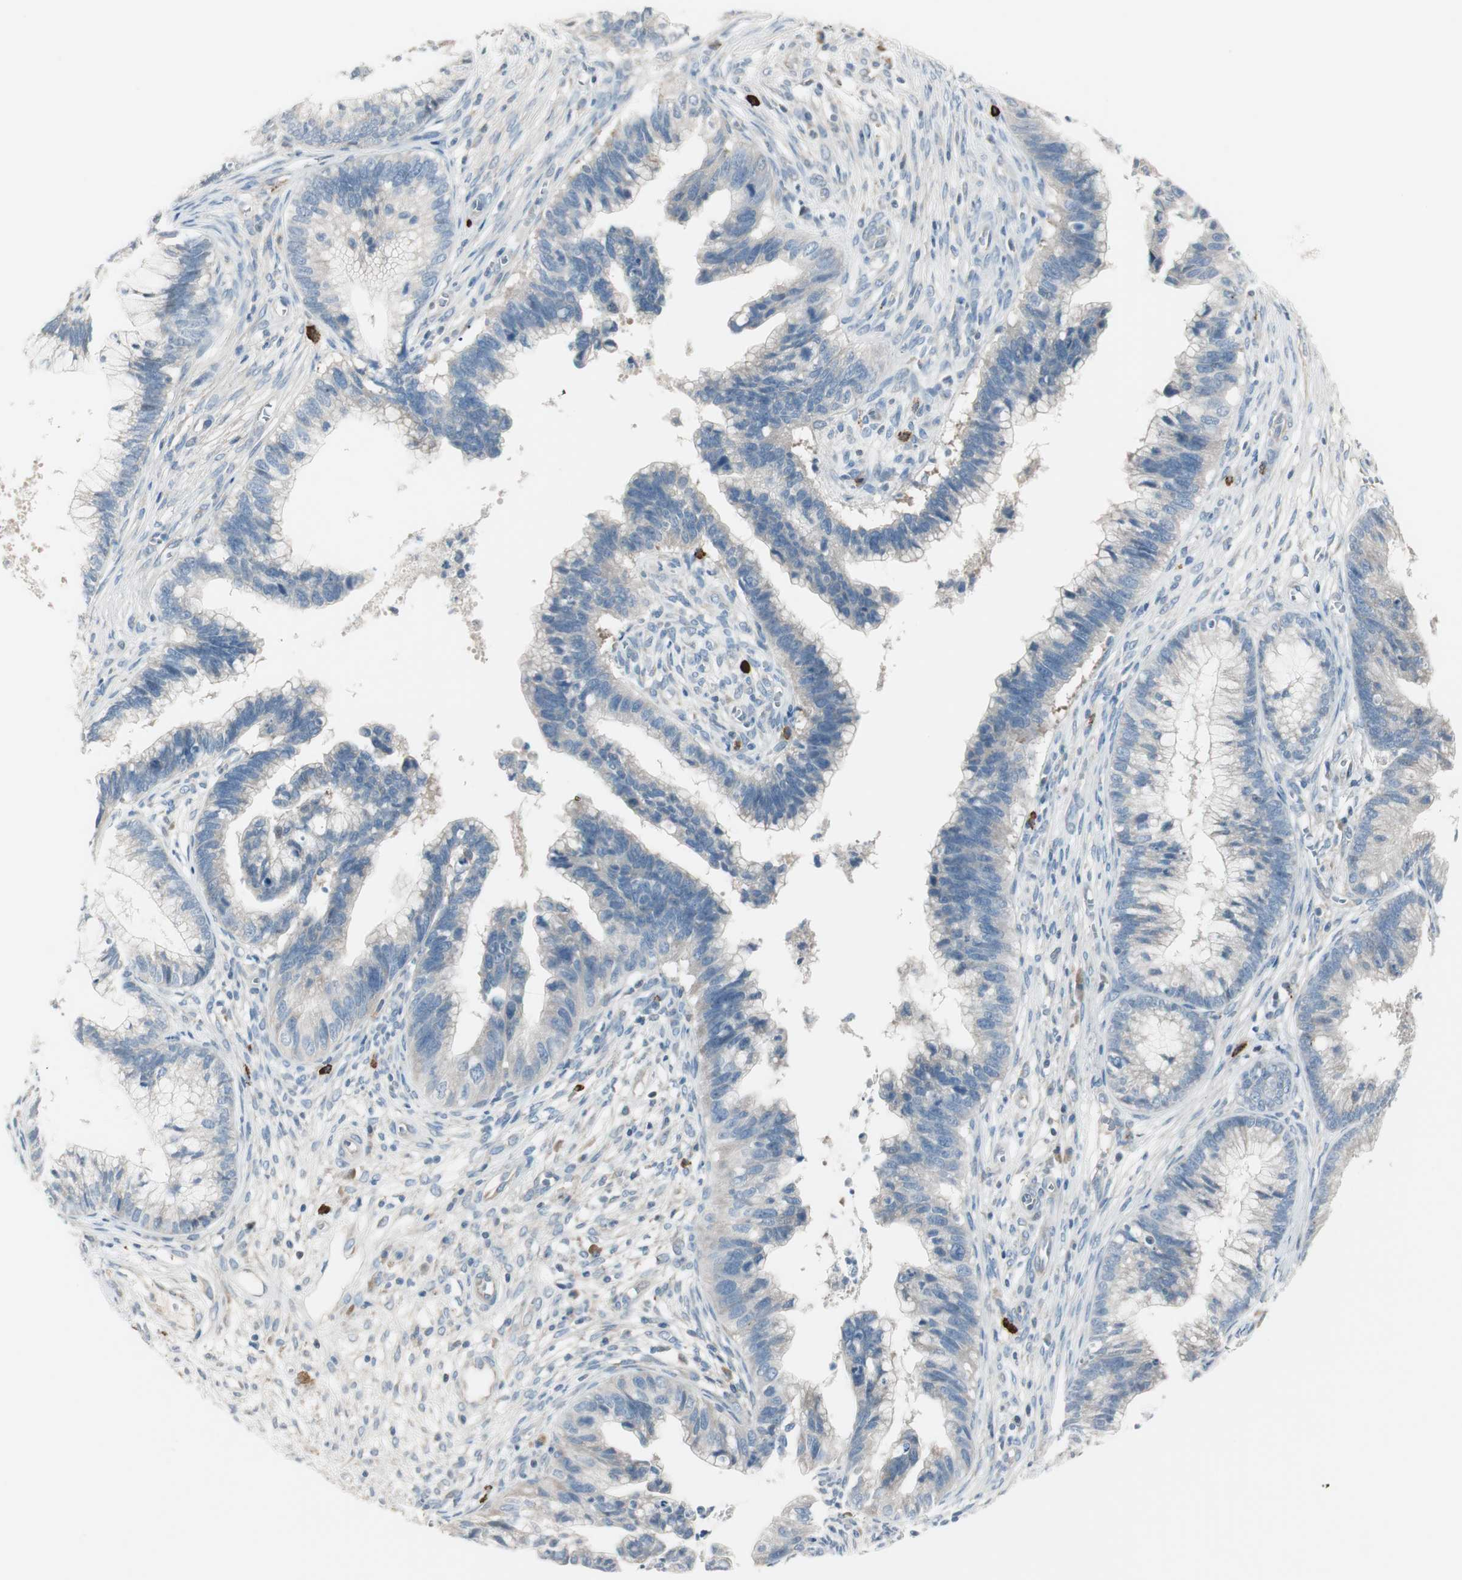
{"staining": {"intensity": "weak", "quantity": "25%-75%", "location": "cytoplasmic/membranous"}, "tissue": "cervical cancer", "cell_type": "Tumor cells", "image_type": "cancer", "snomed": [{"axis": "morphology", "description": "Adenocarcinoma, NOS"}, {"axis": "topography", "description": "Cervix"}], "caption": "Immunohistochemical staining of cervical adenocarcinoma reveals low levels of weak cytoplasmic/membranous protein staining in about 25%-75% of tumor cells.", "gene": "MAPRE3", "patient": {"sex": "female", "age": 44}}